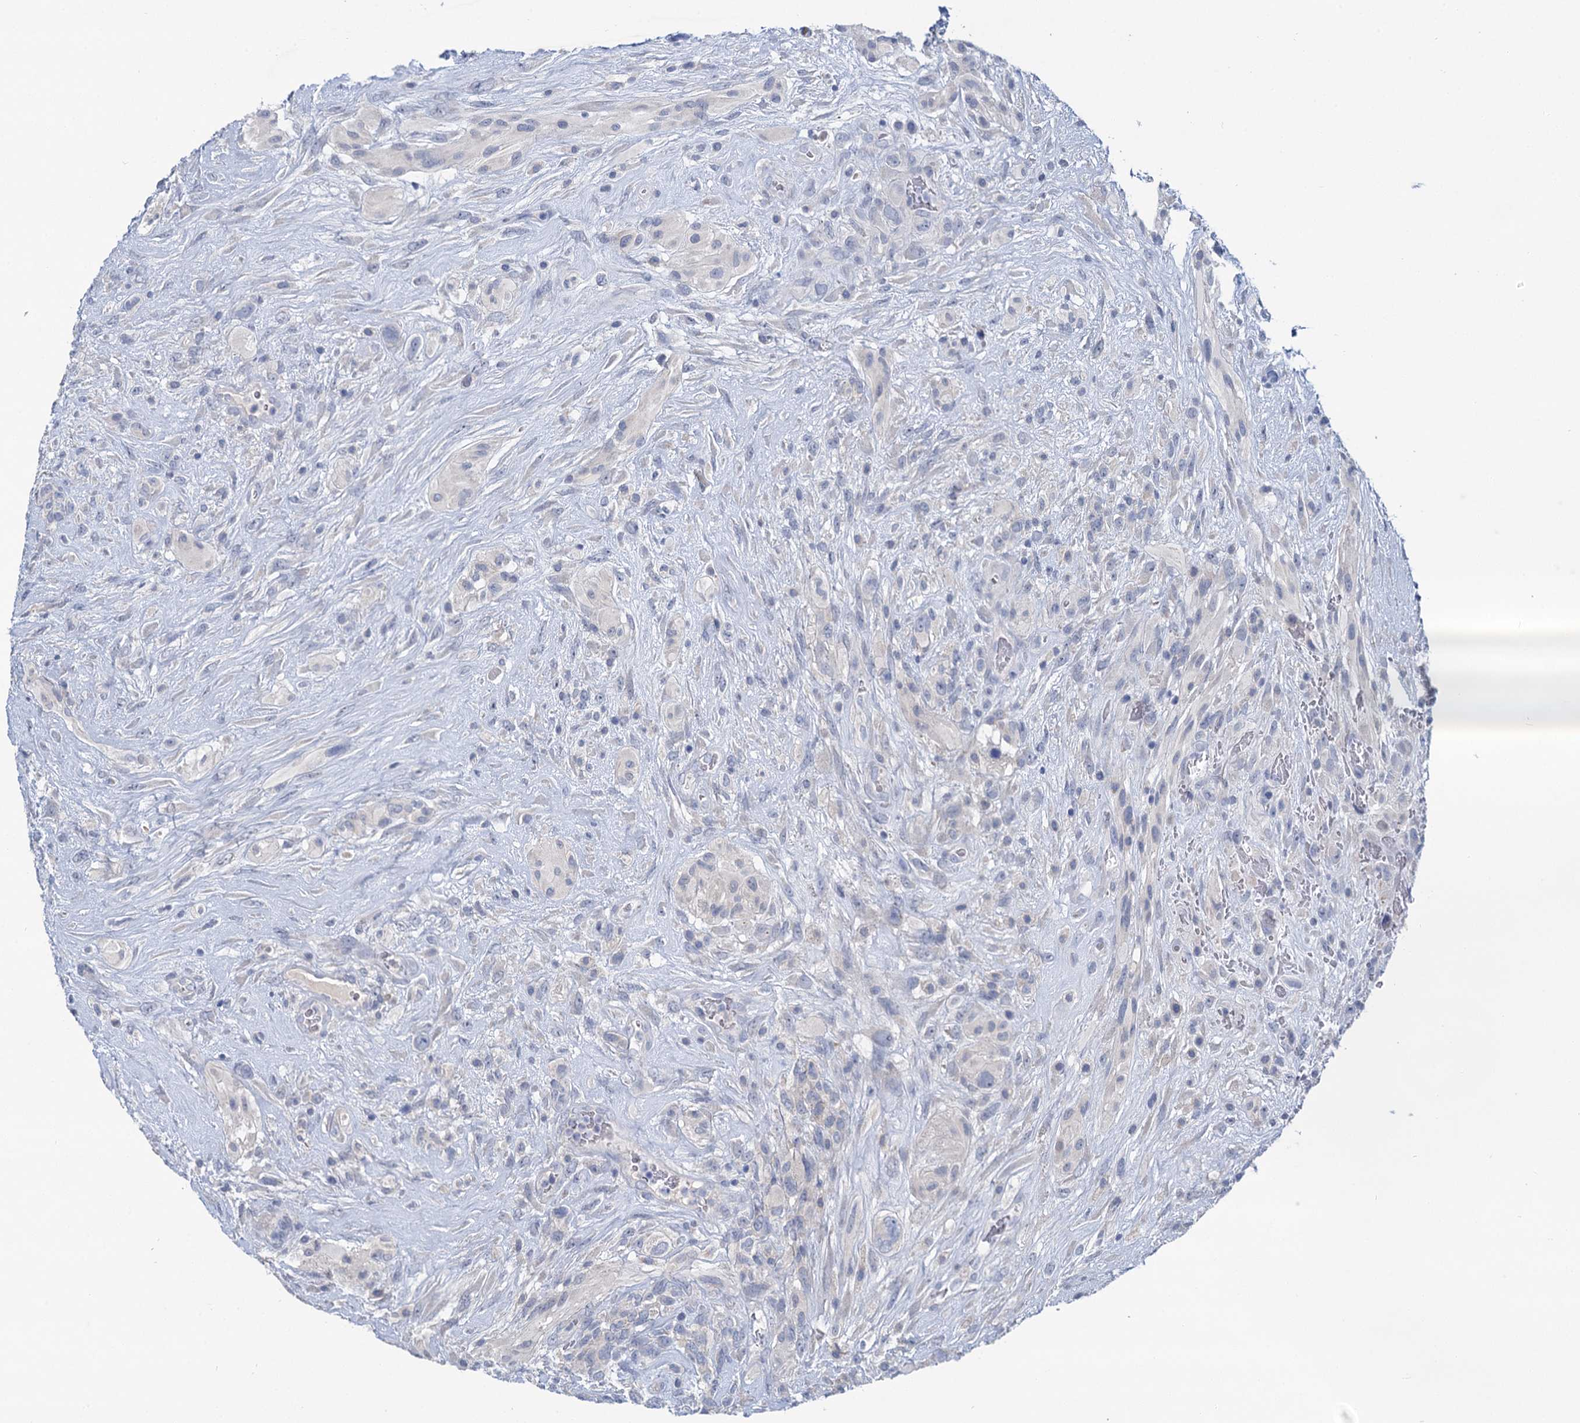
{"staining": {"intensity": "negative", "quantity": "none", "location": "none"}, "tissue": "glioma", "cell_type": "Tumor cells", "image_type": "cancer", "snomed": [{"axis": "morphology", "description": "Glioma, malignant, High grade"}, {"axis": "topography", "description": "Brain"}], "caption": "Tumor cells are negative for brown protein staining in malignant glioma (high-grade).", "gene": "ANKRD42", "patient": {"sex": "male", "age": 61}}